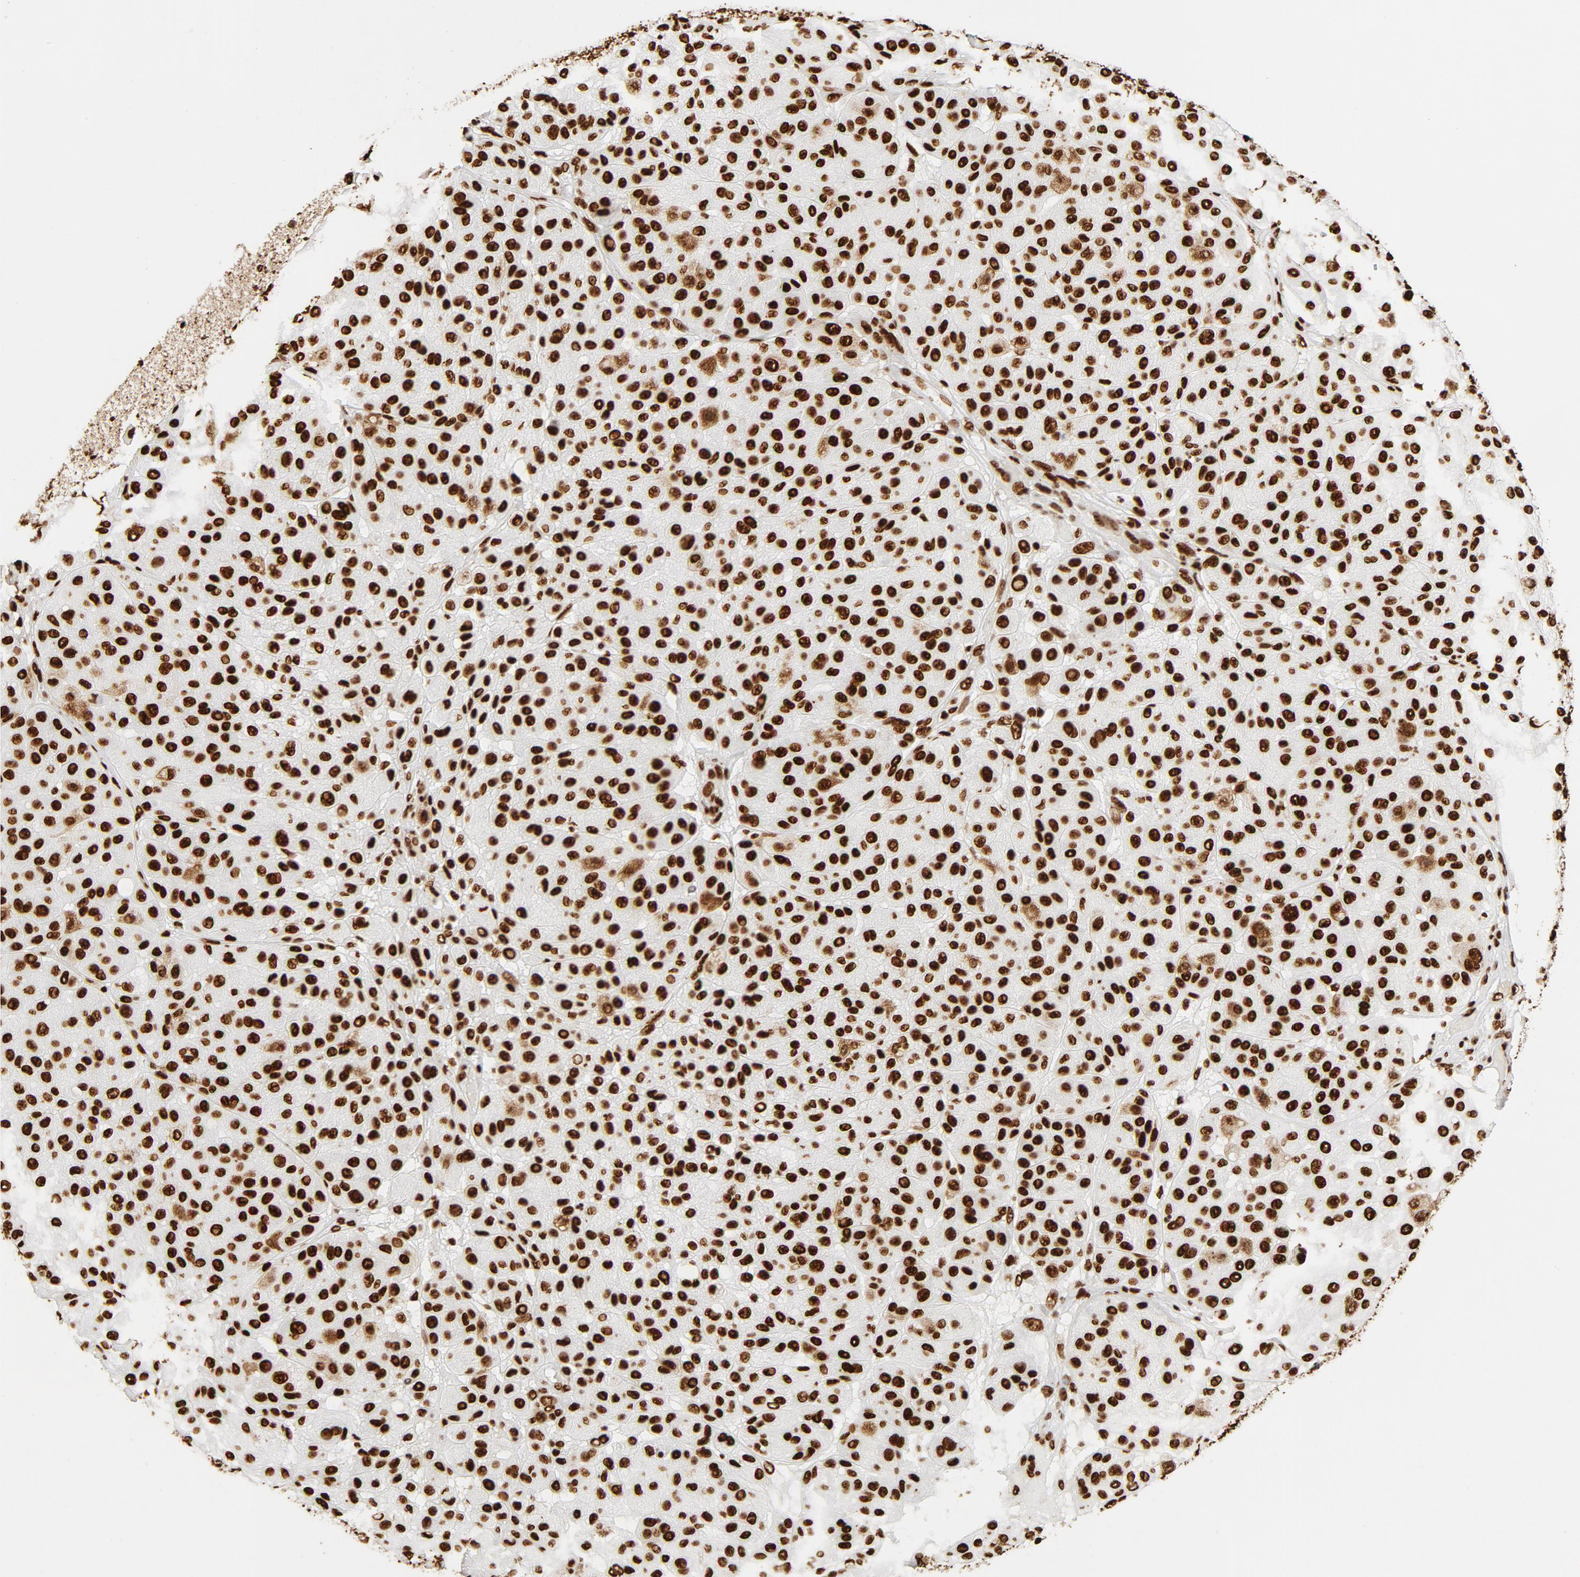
{"staining": {"intensity": "strong", "quantity": ">75%", "location": "nuclear"}, "tissue": "melanoma", "cell_type": "Tumor cells", "image_type": "cancer", "snomed": [{"axis": "morphology", "description": "Normal tissue, NOS"}, {"axis": "morphology", "description": "Malignant melanoma, Metastatic site"}, {"axis": "topography", "description": "Skin"}], "caption": "Melanoma stained for a protein displays strong nuclear positivity in tumor cells.", "gene": "XRCC6", "patient": {"sex": "male", "age": 41}}